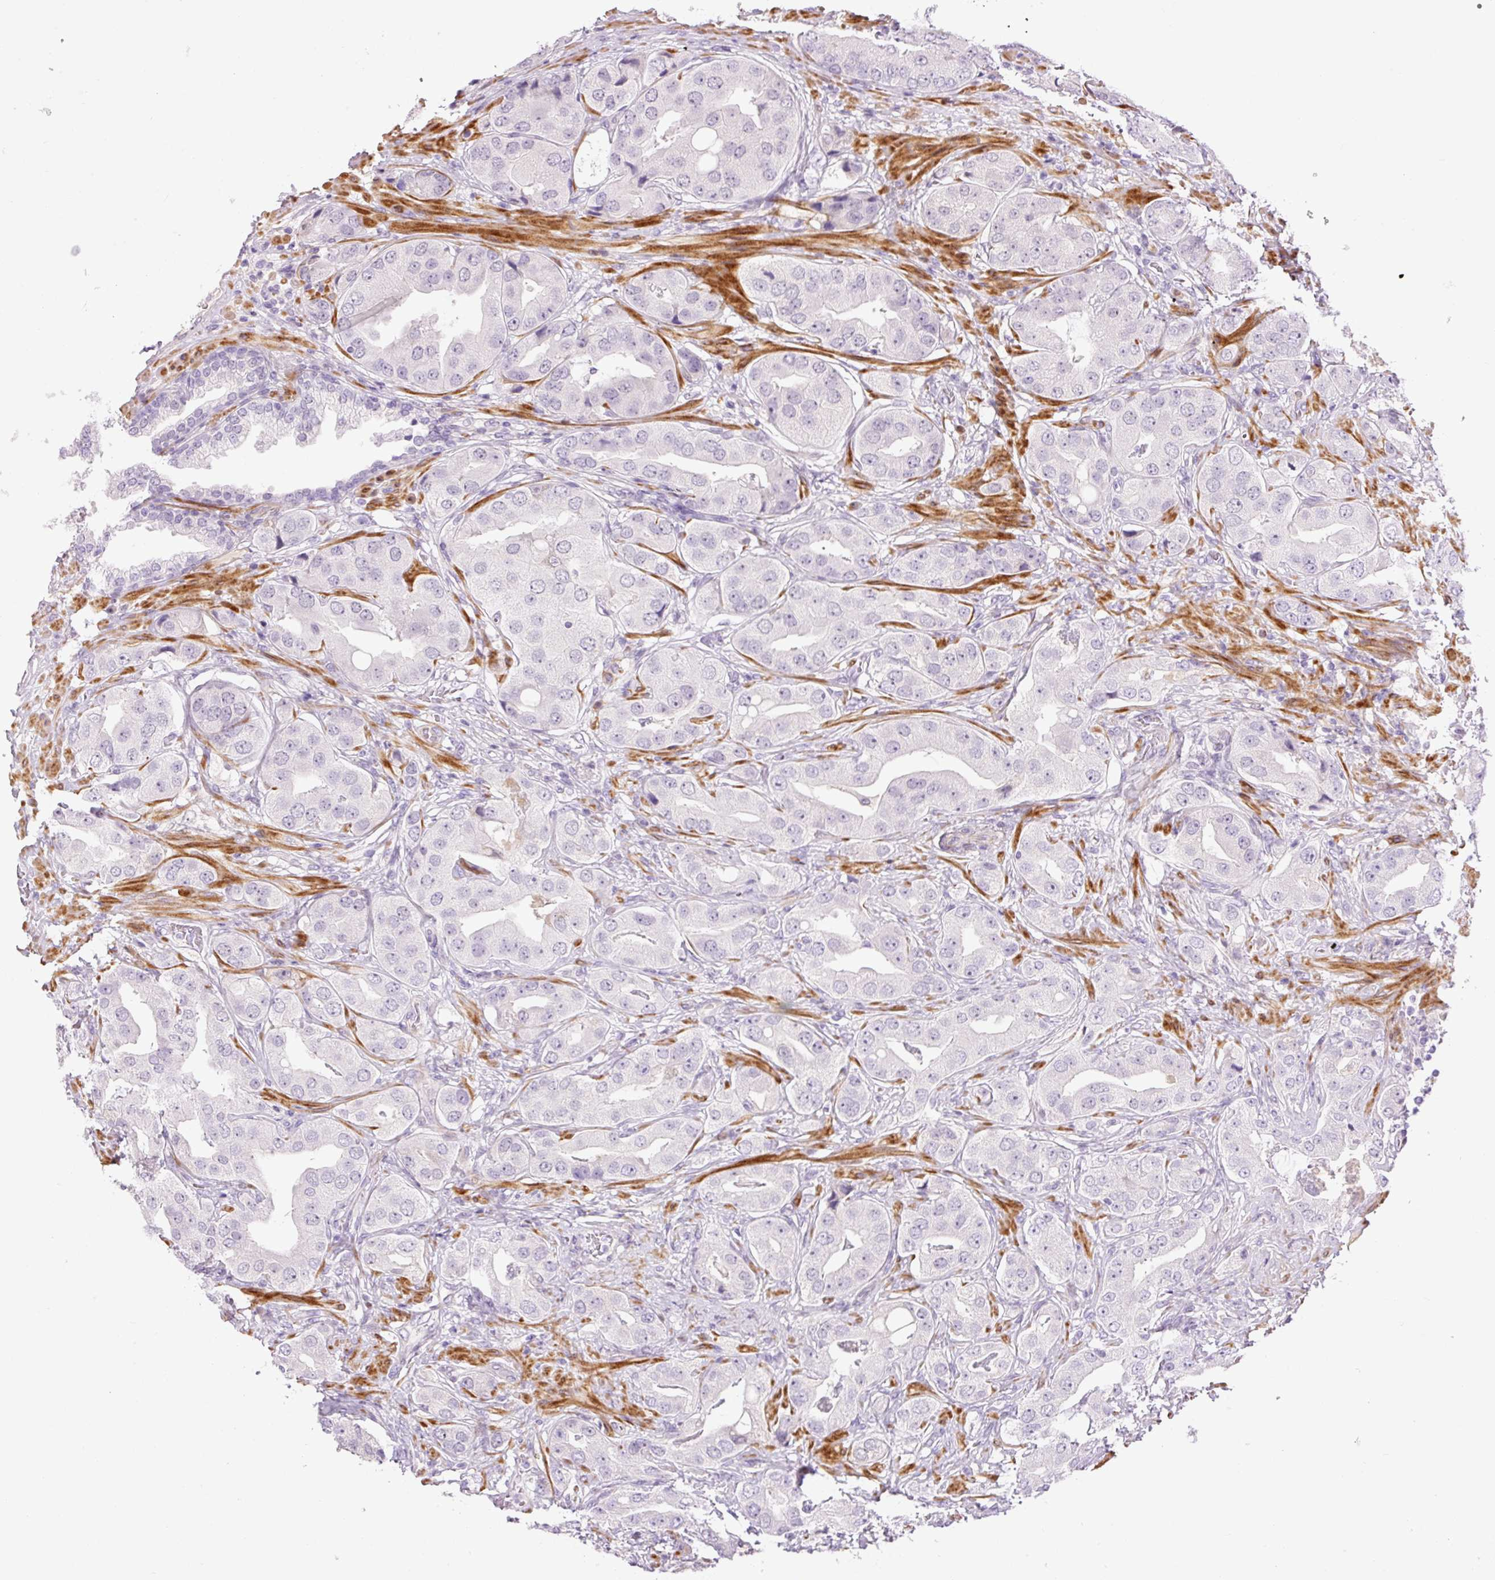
{"staining": {"intensity": "negative", "quantity": "none", "location": "none"}, "tissue": "prostate cancer", "cell_type": "Tumor cells", "image_type": "cancer", "snomed": [{"axis": "morphology", "description": "Adenocarcinoma, High grade"}, {"axis": "topography", "description": "Prostate"}], "caption": "High magnification brightfield microscopy of adenocarcinoma (high-grade) (prostate) stained with DAB (3,3'-diaminobenzidine) (brown) and counterstained with hematoxylin (blue): tumor cells show no significant expression. (Immunohistochemistry (ihc), brightfield microscopy, high magnification).", "gene": "HNF1A", "patient": {"sex": "male", "age": 63}}